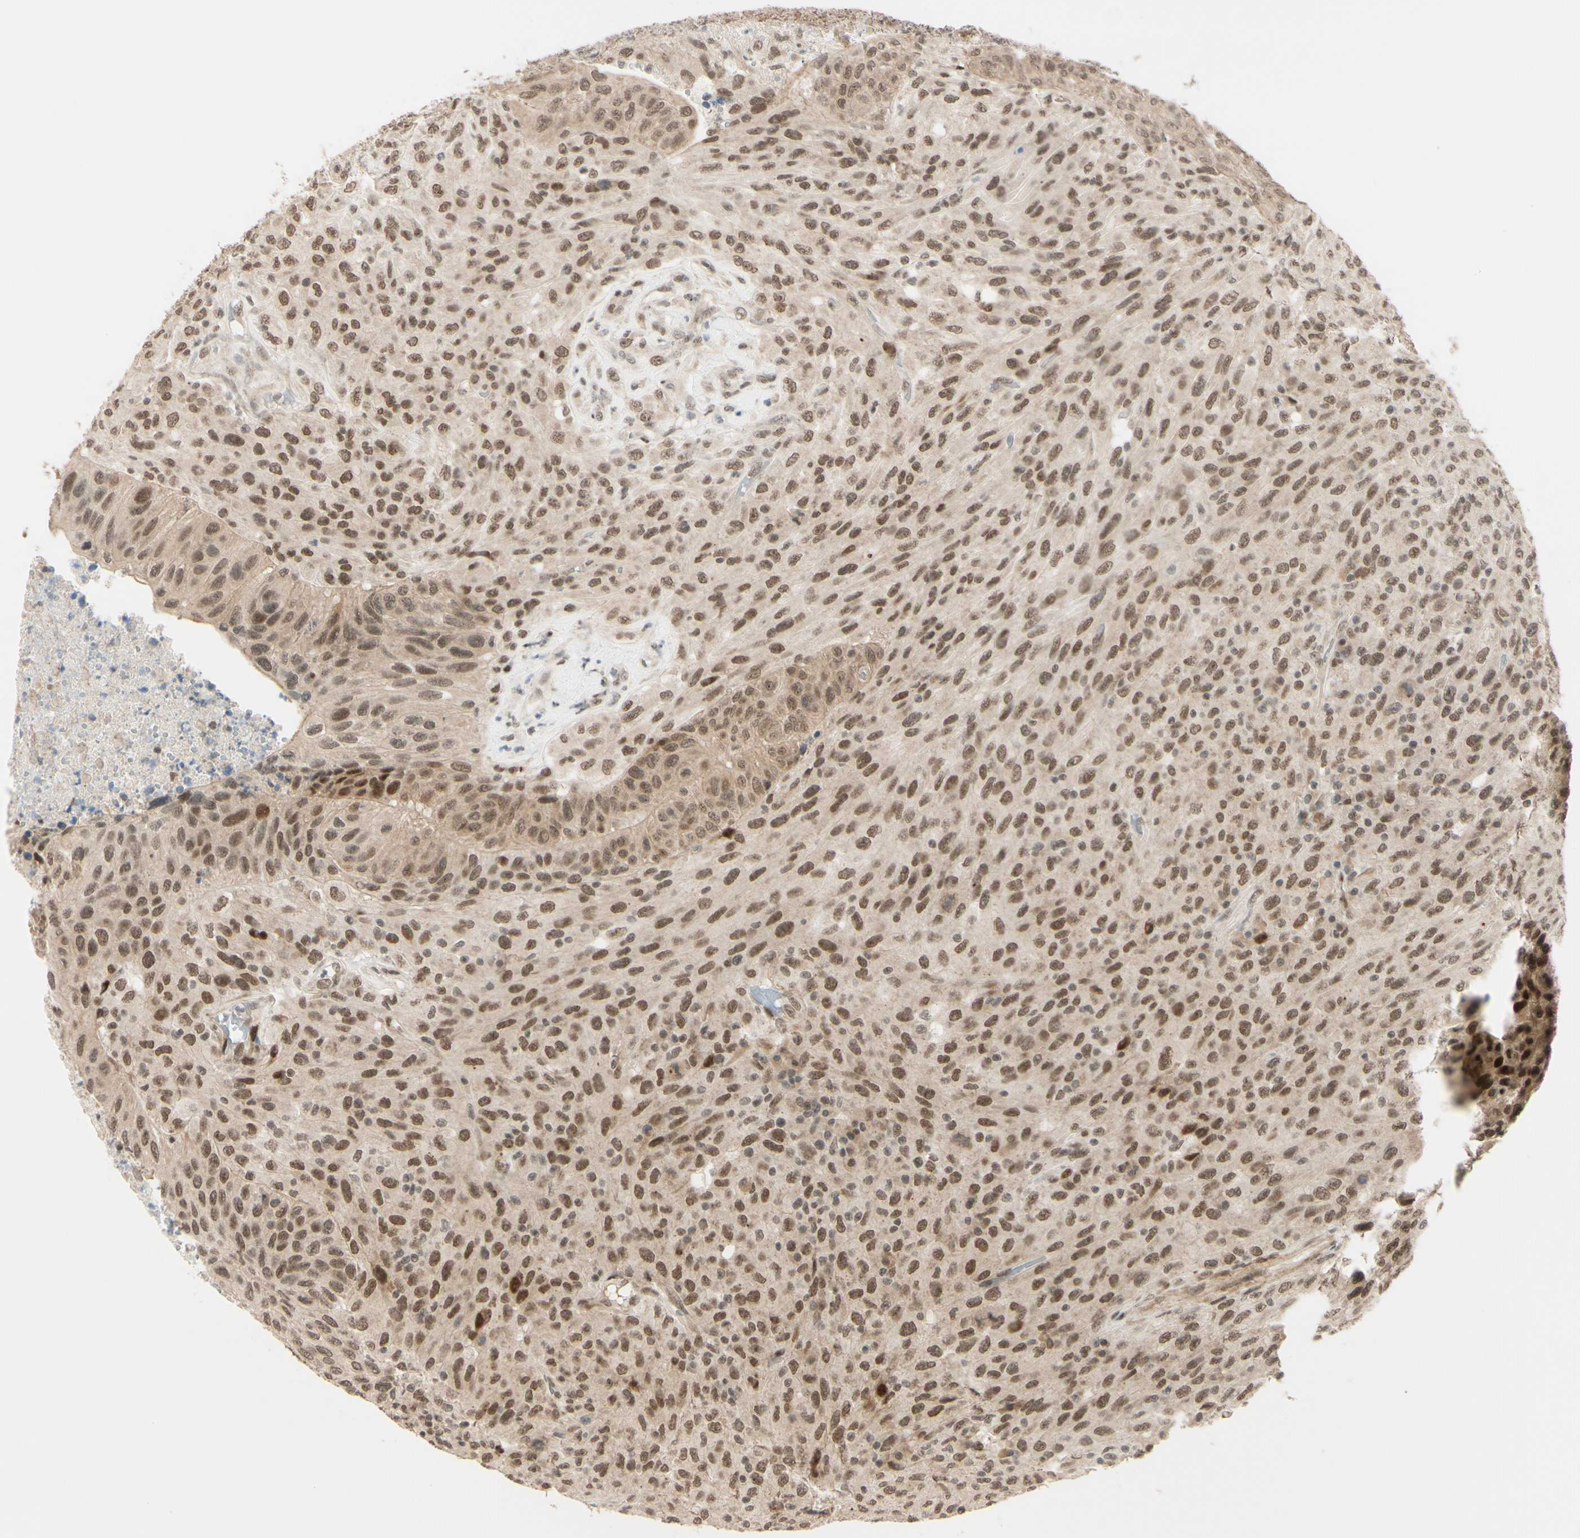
{"staining": {"intensity": "moderate", "quantity": ">75%", "location": "cytoplasmic/membranous,nuclear"}, "tissue": "urothelial cancer", "cell_type": "Tumor cells", "image_type": "cancer", "snomed": [{"axis": "morphology", "description": "Urothelial carcinoma, High grade"}, {"axis": "topography", "description": "Urinary bladder"}], "caption": "Immunohistochemical staining of high-grade urothelial carcinoma displays moderate cytoplasmic/membranous and nuclear protein expression in about >75% of tumor cells.", "gene": "BRMS1", "patient": {"sex": "male", "age": 66}}